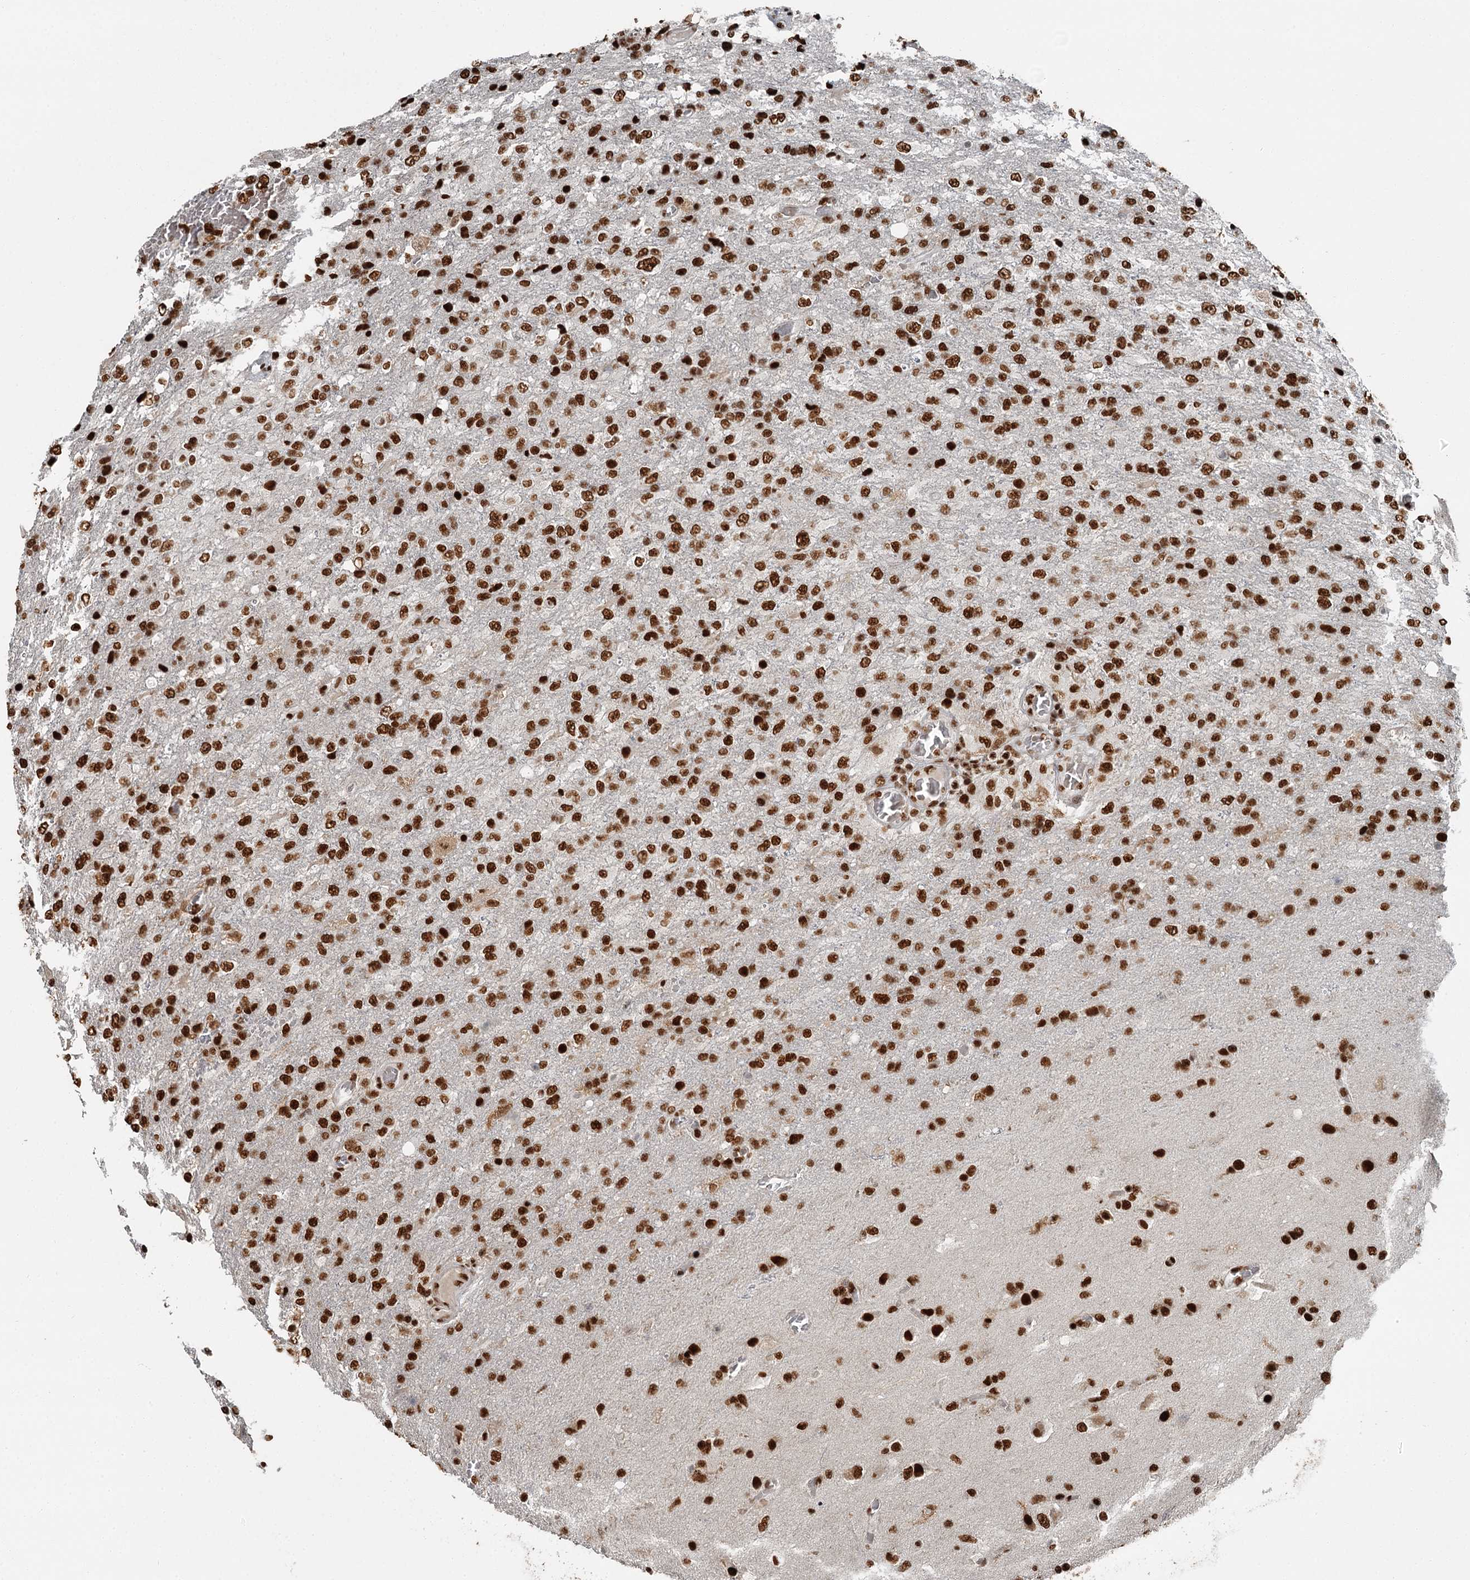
{"staining": {"intensity": "strong", "quantity": ">75%", "location": "nuclear"}, "tissue": "glioma", "cell_type": "Tumor cells", "image_type": "cancer", "snomed": [{"axis": "morphology", "description": "Glioma, malignant, High grade"}, {"axis": "topography", "description": "Brain"}], "caption": "Protein positivity by IHC displays strong nuclear expression in approximately >75% of tumor cells in glioma. The staining was performed using DAB (3,3'-diaminobenzidine), with brown indicating positive protein expression. Nuclei are stained blue with hematoxylin.", "gene": "RBBP7", "patient": {"sex": "female", "age": 74}}